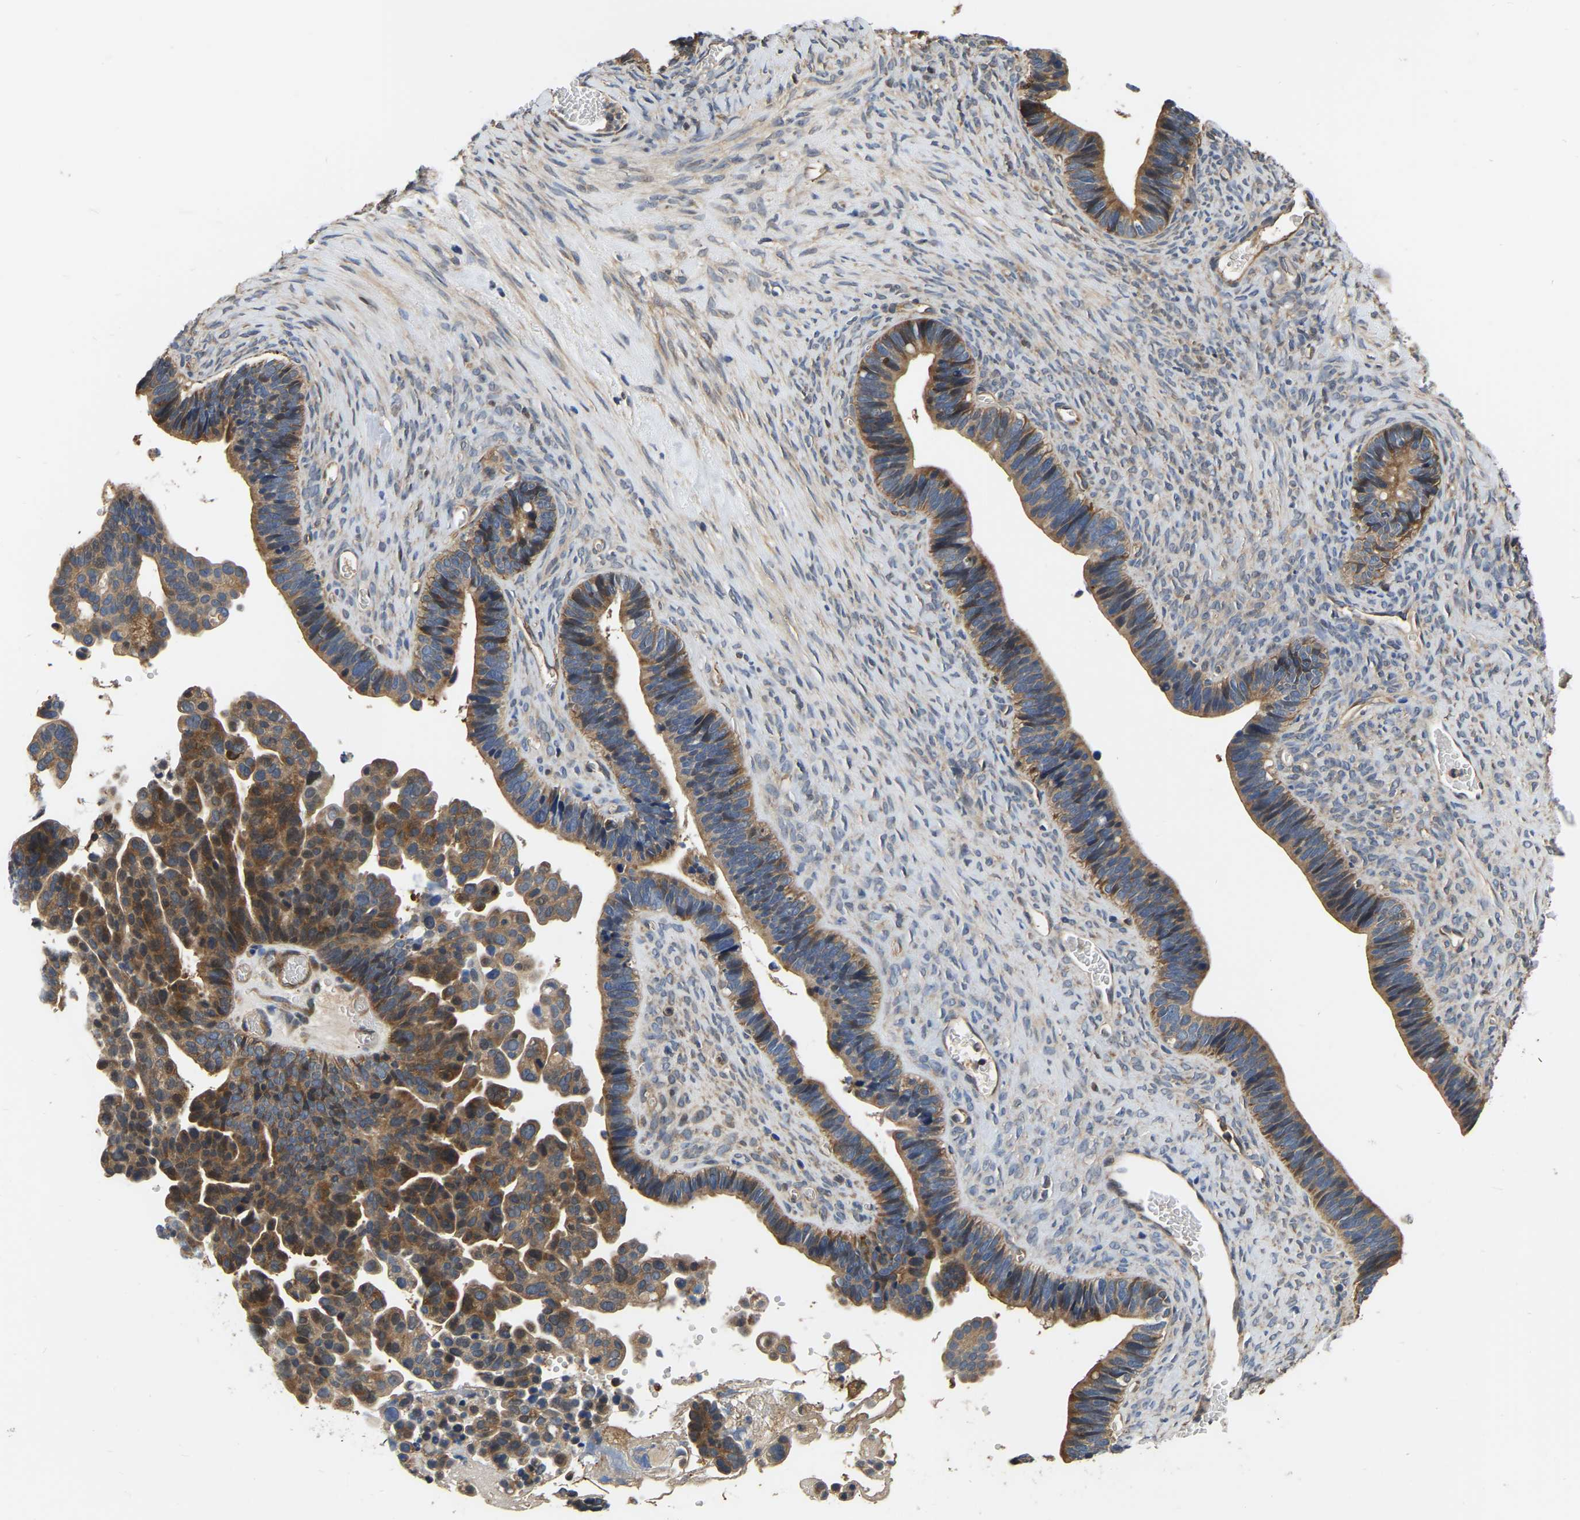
{"staining": {"intensity": "moderate", "quantity": ">75%", "location": "cytoplasmic/membranous"}, "tissue": "ovarian cancer", "cell_type": "Tumor cells", "image_type": "cancer", "snomed": [{"axis": "morphology", "description": "Cystadenocarcinoma, serous, NOS"}, {"axis": "topography", "description": "Ovary"}], "caption": "Tumor cells exhibit medium levels of moderate cytoplasmic/membranous positivity in approximately >75% of cells in ovarian serous cystadenocarcinoma. (brown staining indicates protein expression, while blue staining denotes nuclei).", "gene": "GARS1", "patient": {"sex": "female", "age": 56}}